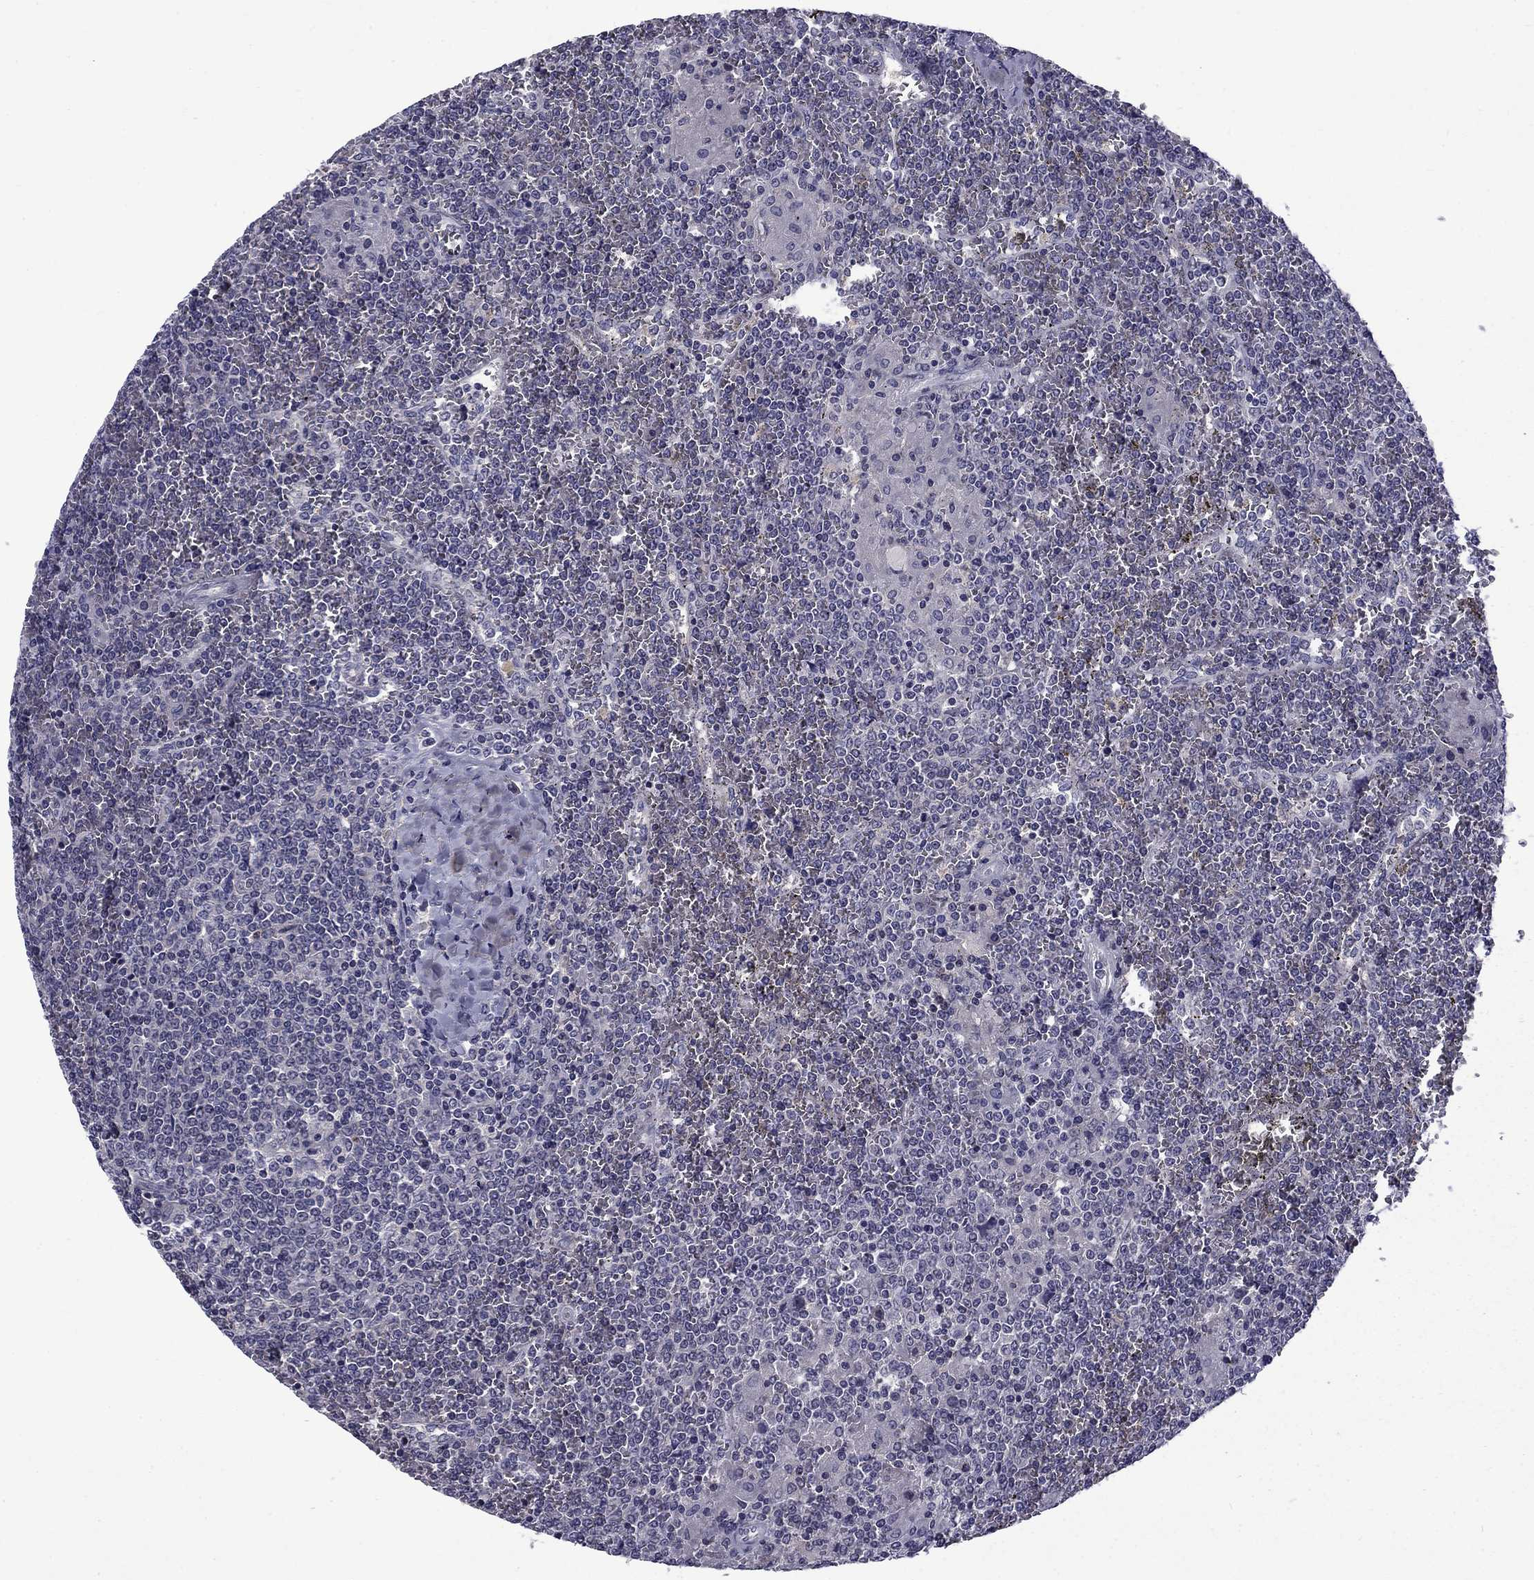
{"staining": {"intensity": "negative", "quantity": "none", "location": "none"}, "tissue": "lymphoma", "cell_type": "Tumor cells", "image_type": "cancer", "snomed": [{"axis": "morphology", "description": "Malignant lymphoma, non-Hodgkin's type, Low grade"}, {"axis": "topography", "description": "Spleen"}], "caption": "Immunohistochemistry (IHC) histopathology image of lymphoma stained for a protein (brown), which reveals no positivity in tumor cells.", "gene": "SNTA1", "patient": {"sex": "female", "age": 19}}